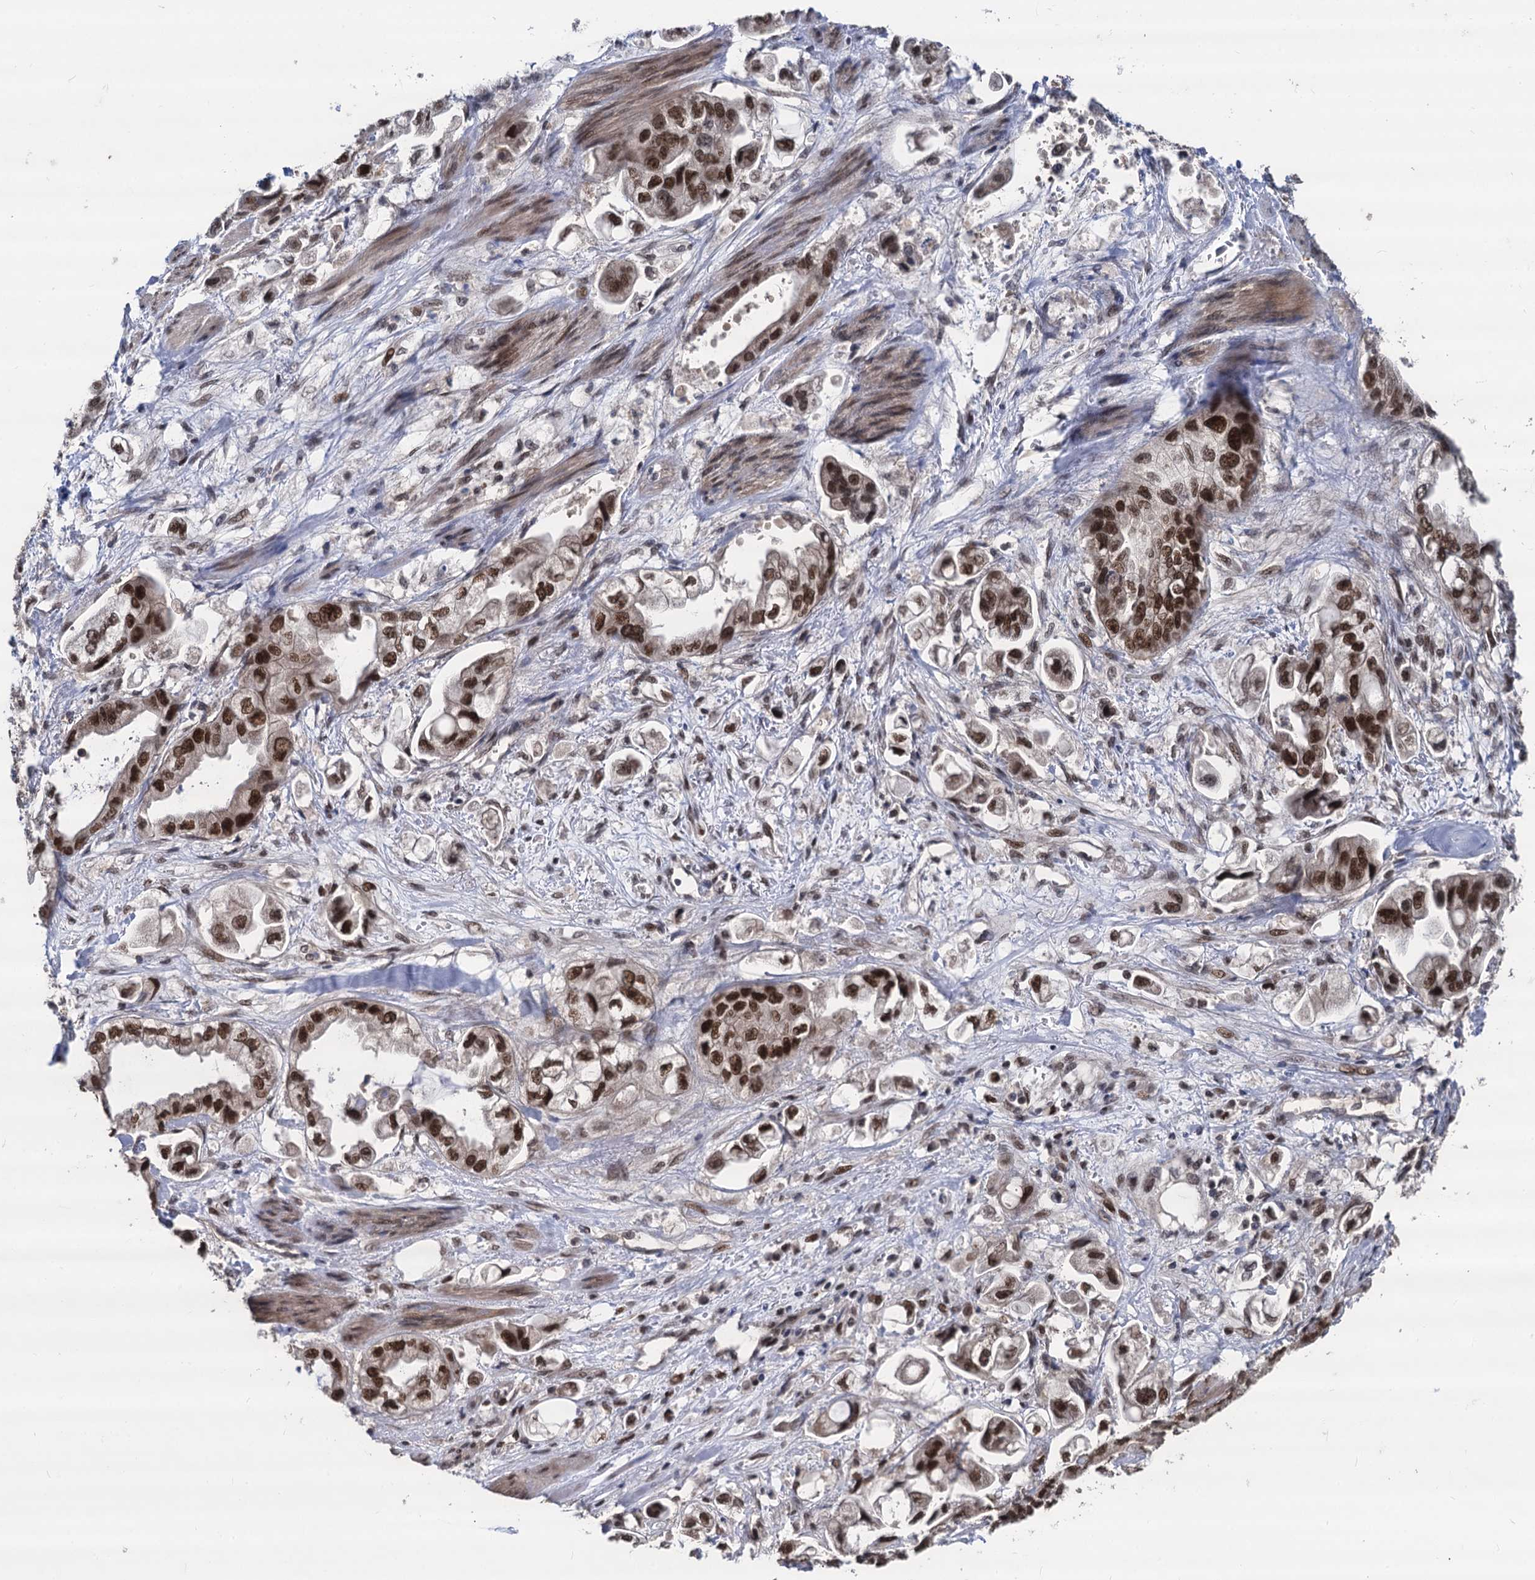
{"staining": {"intensity": "strong", "quantity": ">75%", "location": "nuclear"}, "tissue": "stomach cancer", "cell_type": "Tumor cells", "image_type": "cancer", "snomed": [{"axis": "morphology", "description": "Adenocarcinoma, NOS"}, {"axis": "topography", "description": "Stomach"}], "caption": "Human stomach cancer stained for a protein (brown) exhibits strong nuclear positive positivity in about >75% of tumor cells.", "gene": "GALNT11", "patient": {"sex": "male", "age": 62}}